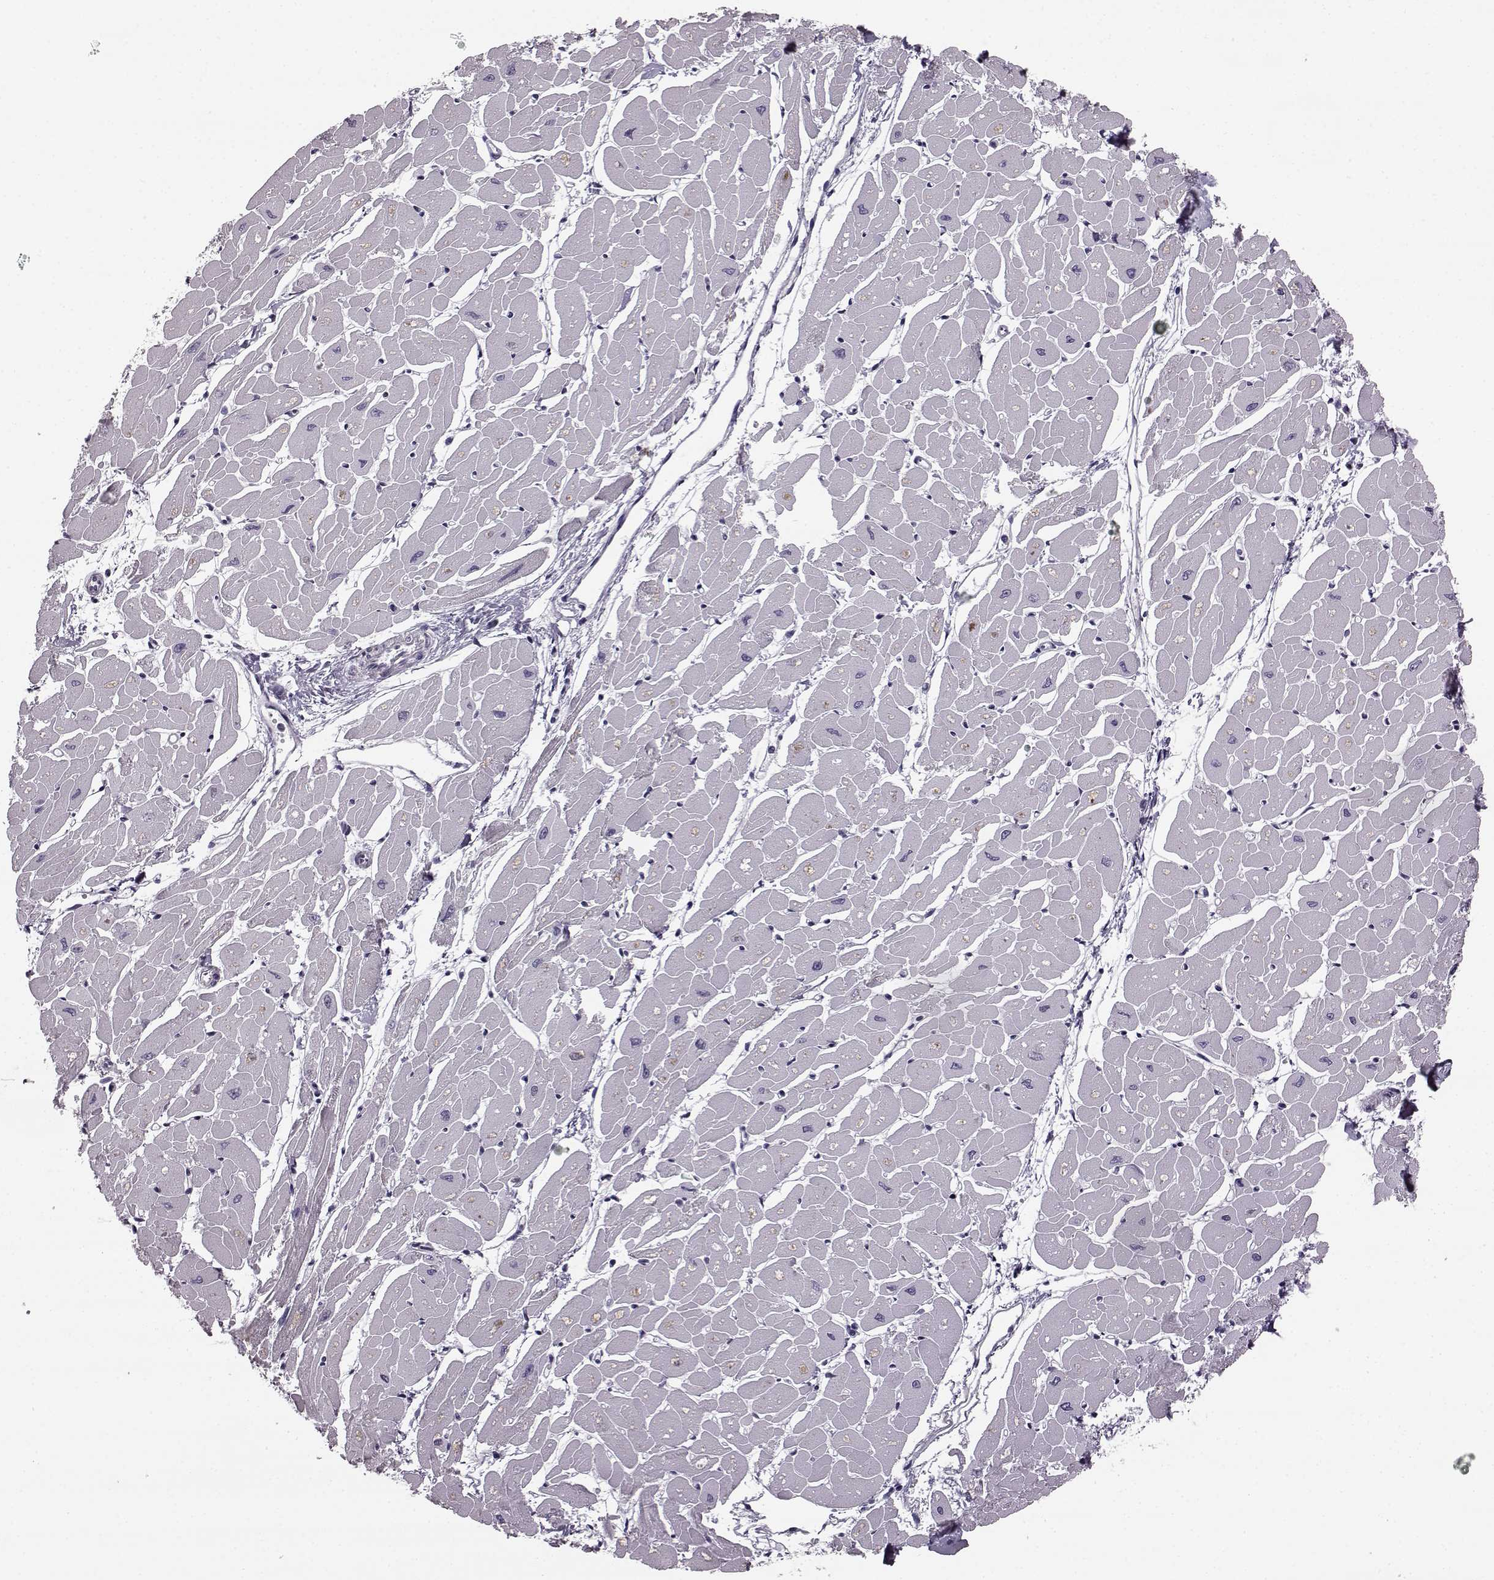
{"staining": {"intensity": "negative", "quantity": "none", "location": "none"}, "tissue": "heart muscle", "cell_type": "Cardiomyocytes", "image_type": "normal", "snomed": [{"axis": "morphology", "description": "Normal tissue, NOS"}, {"axis": "topography", "description": "Heart"}], "caption": "Protein analysis of normal heart muscle reveals no significant staining in cardiomyocytes.", "gene": "ODAD4", "patient": {"sex": "male", "age": 57}}